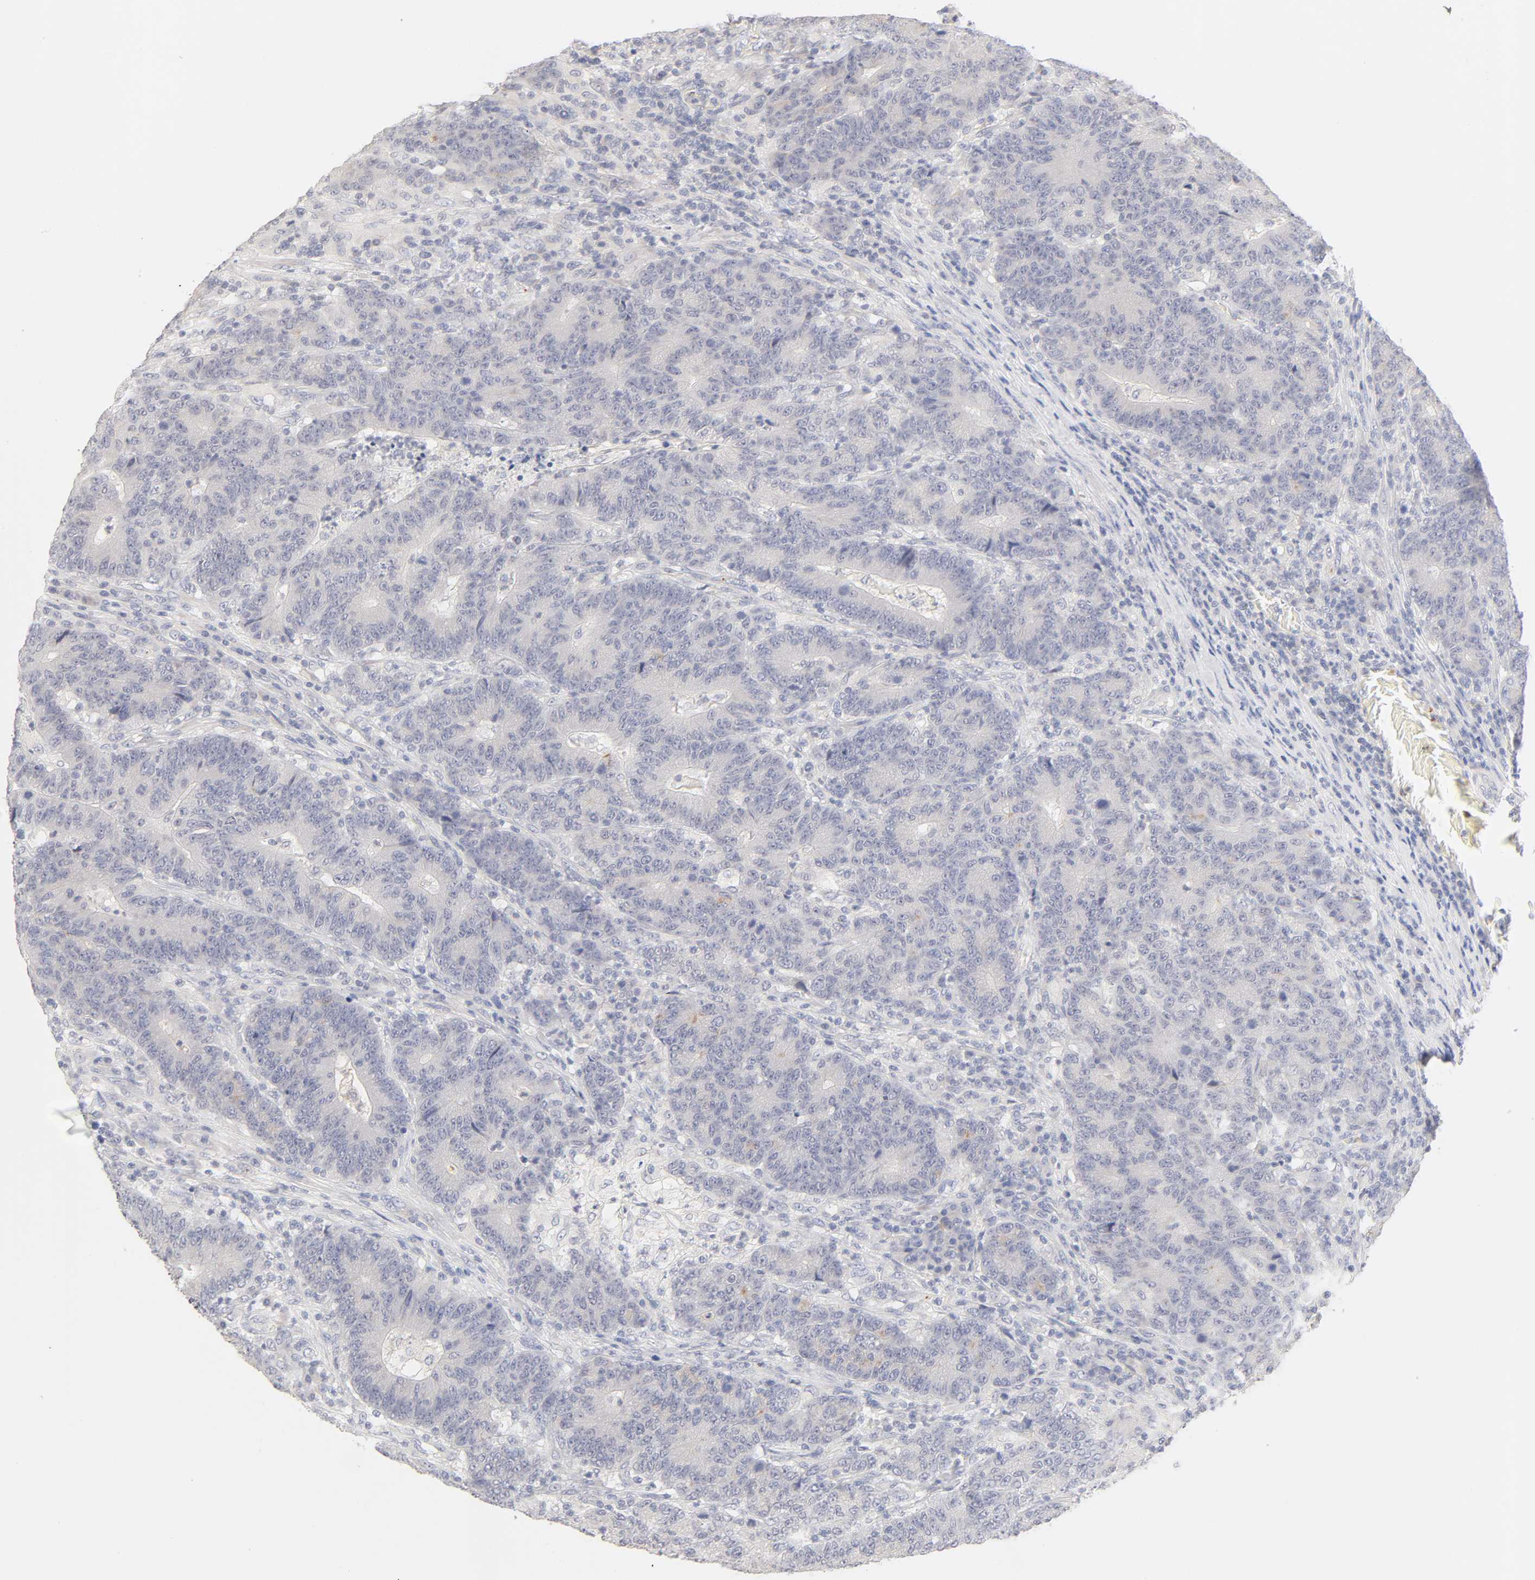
{"staining": {"intensity": "moderate", "quantity": "<25%", "location": "cytoplasmic/membranous"}, "tissue": "colorectal cancer", "cell_type": "Tumor cells", "image_type": "cancer", "snomed": [{"axis": "morphology", "description": "Normal tissue, NOS"}, {"axis": "morphology", "description": "Adenocarcinoma, NOS"}, {"axis": "topography", "description": "Colon"}], "caption": "Moderate cytoplasmic/membranous expression for a protein is identified in approximately <25% of tumor cells of colorectal adenocarcinoma using IHC.", "gene": "CYP4B1", "patient": {"sex": "female", "age": 75}}